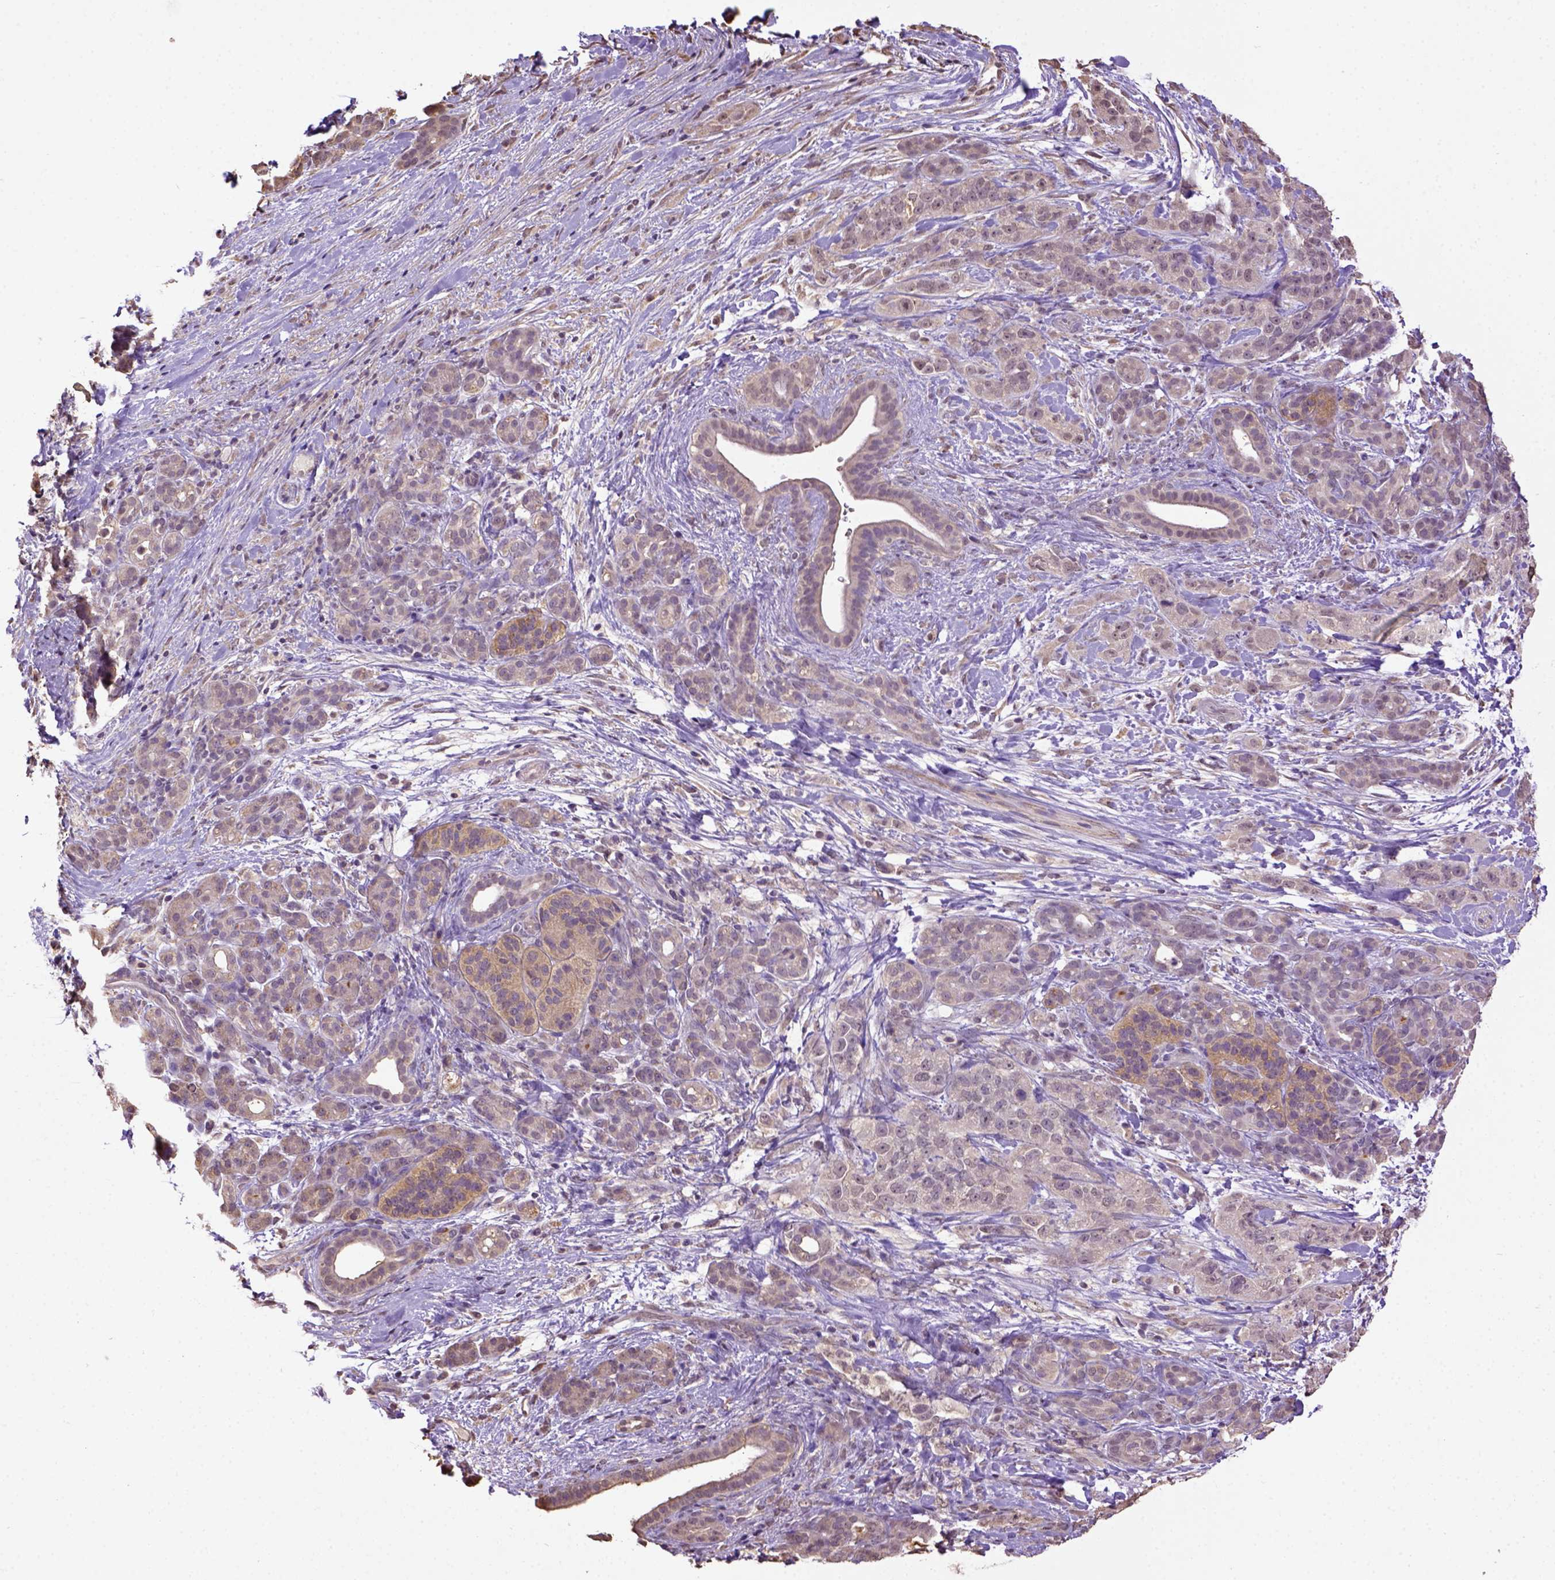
{"staining": {"intensity": "moderate", "quantity": "<25%", "location": "cytoplasmic/membranous"}, "tissue": "pancreatic cancer", "cell_type": "Tumor cells", "image_type": "cancer", "snomed": [{"axis": "morphology", "description": "Adenocarcinoma, NOS"}, {"axis": "topography", "description": "Pancreas"}], "caption": "Adenocarcinoma (pancreatic) was stained to show a protein in brown. There is low levels of moderate cytoplasmic/membranous positivity in approximately <25% of tumor cells.", "gene": "WDR17", "patient": {"sex": "male", "age": 44}}